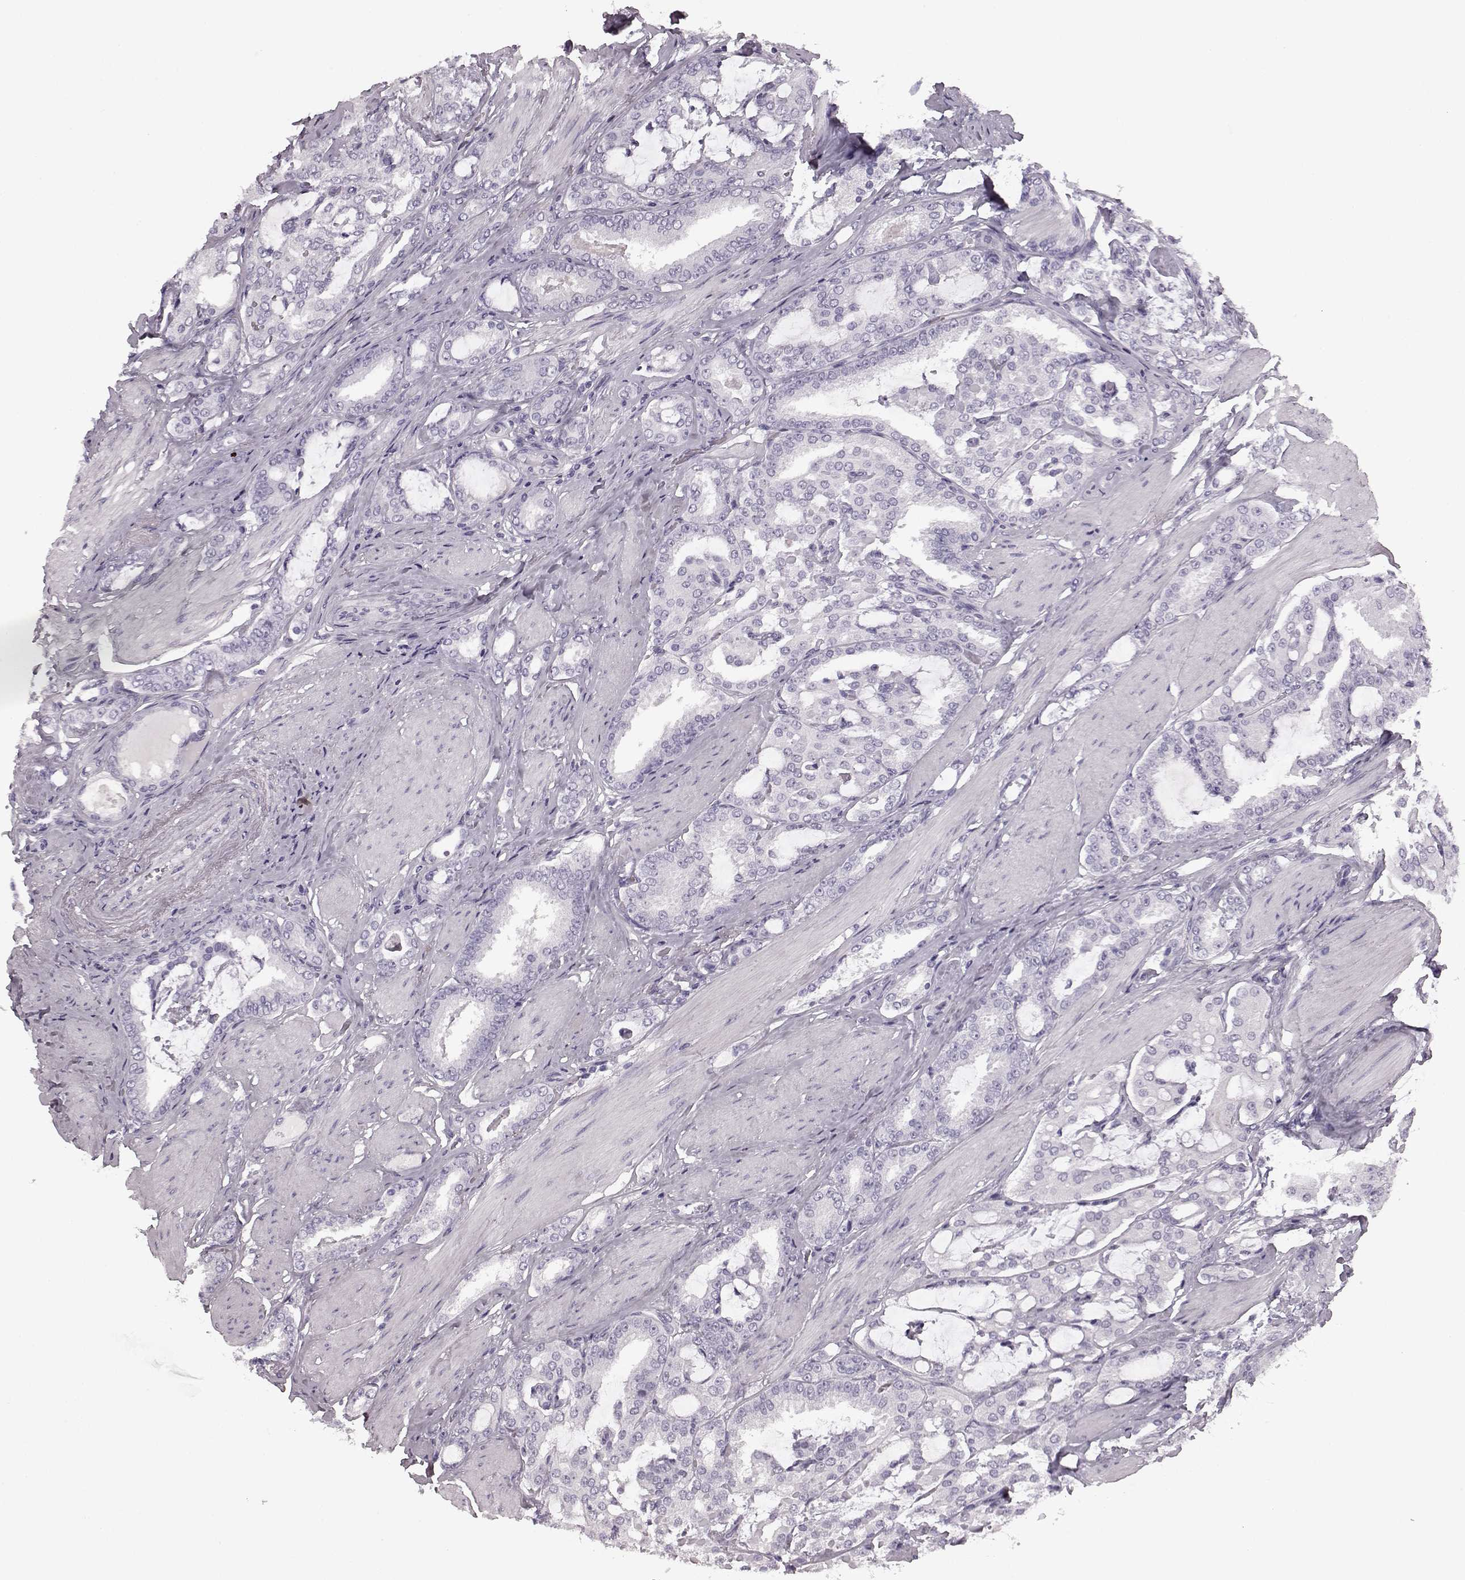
{"staining": {"intensity": "negative", "quantity": "none", "location": "none"}, "tissue": "prostate cancer", "cell_type": "Tumor cells", "image_type": "cancer", "snomed": [{"axis": "morphology", "description": "Adenocarcinoma, High grade"}, {"axis": "topography", "description": "Prostate"}], "caption": "Tumor cells show no significant positivity in prostate cancer.", "gene": "AIPL1", "patient": {"sex": "male", "age": 63}}